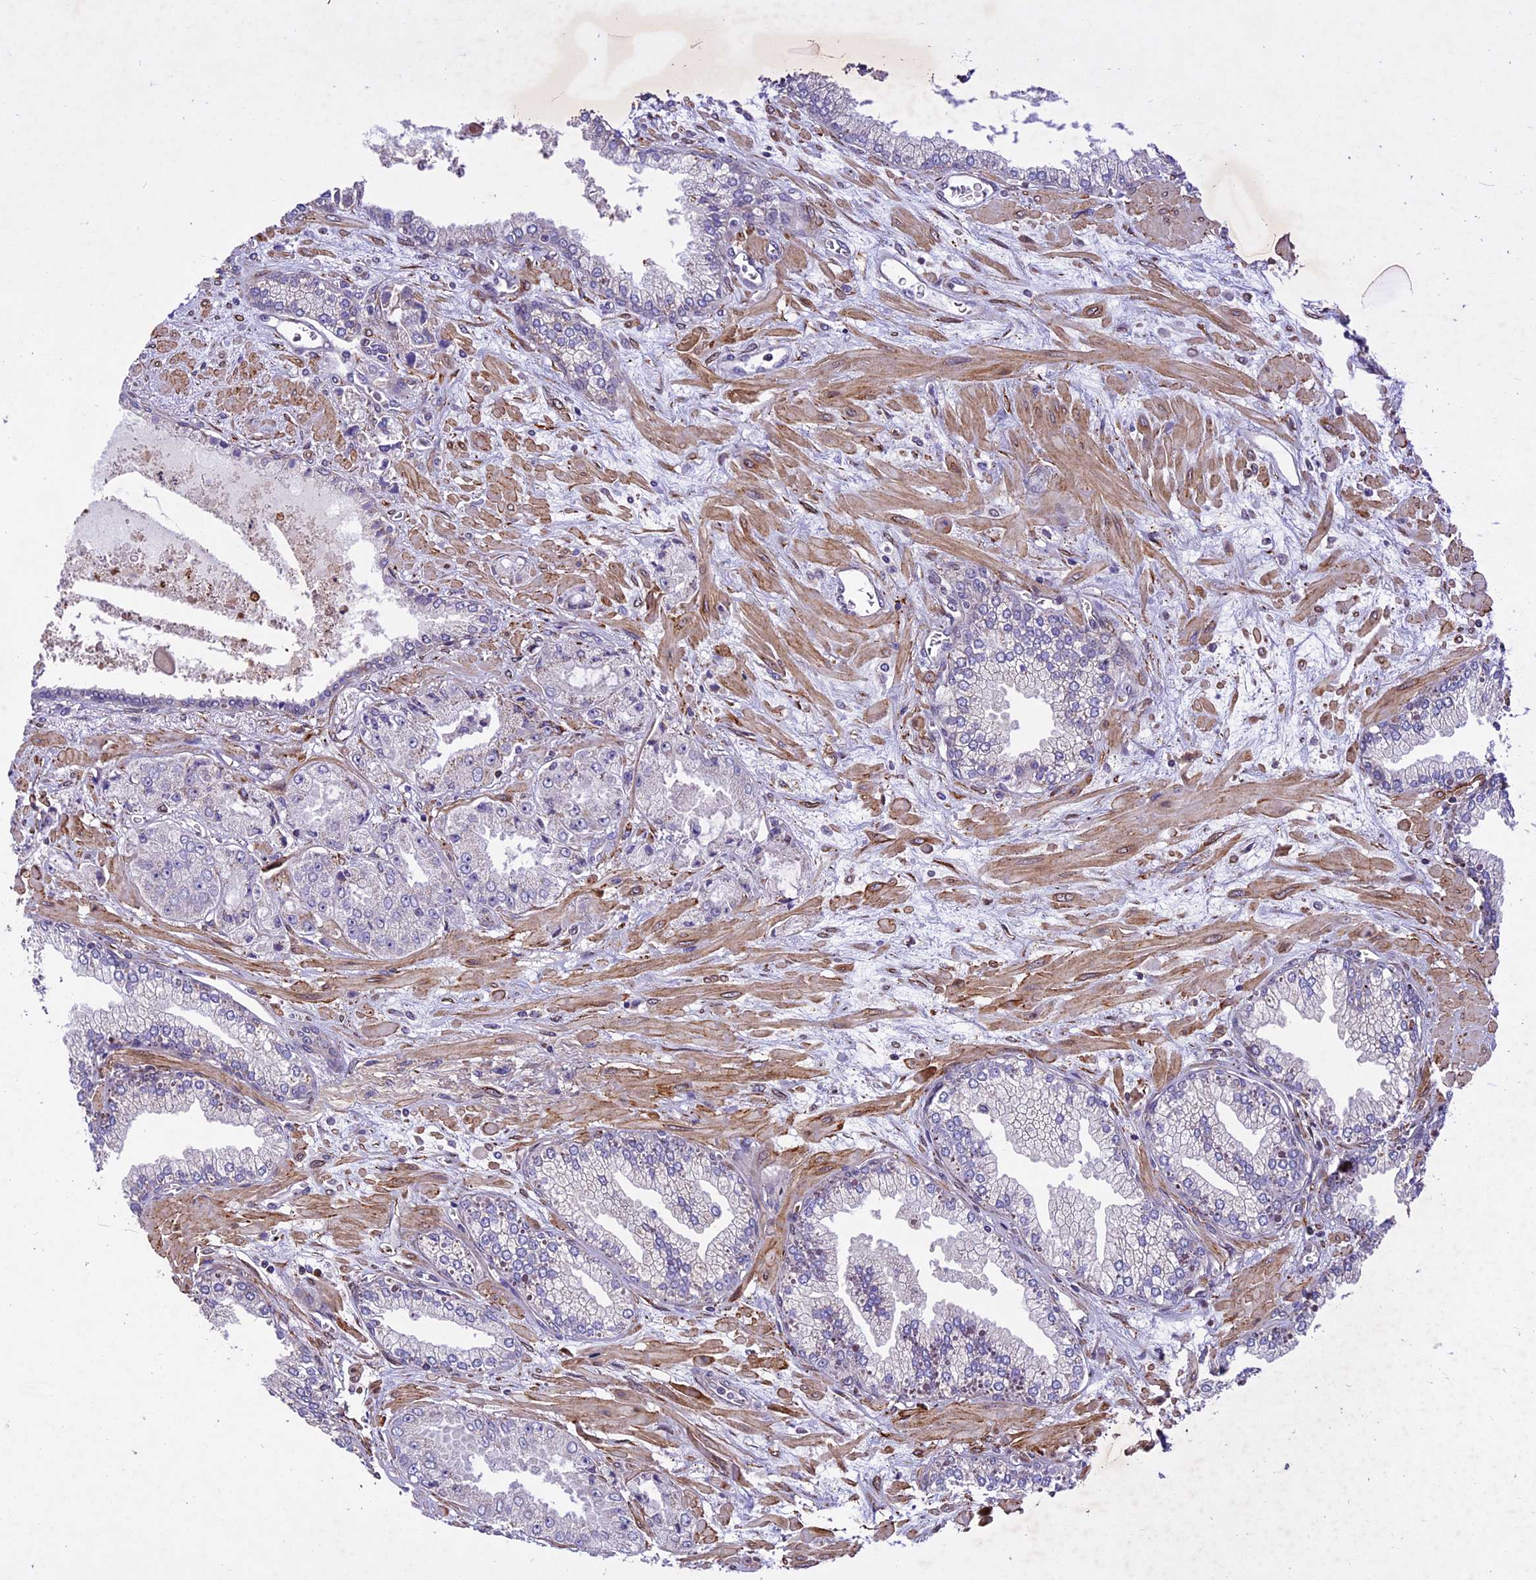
{"staining": {"intensity": "negative", "quantity": "none", "location": "none"}, "tissue": "prostate cancer", "cell_type": "Tumor cells", "image_type": "cancer", "snomed": [{"axis": "morphology", "description": "Adenocarcinoma, High grade"}, {"axis": "topography", "description": "Prostate"}], "caption": "Immunohistochemistry (IHC) photomicrograph of neoplastic tissue: human prostate cancer (adenocarcinoma (high-grade)) stained with DAB shows no significant protein positivity in tumor cells.", "gene": "MIEF2", "patient": {"sex": "male", "age": 74}}